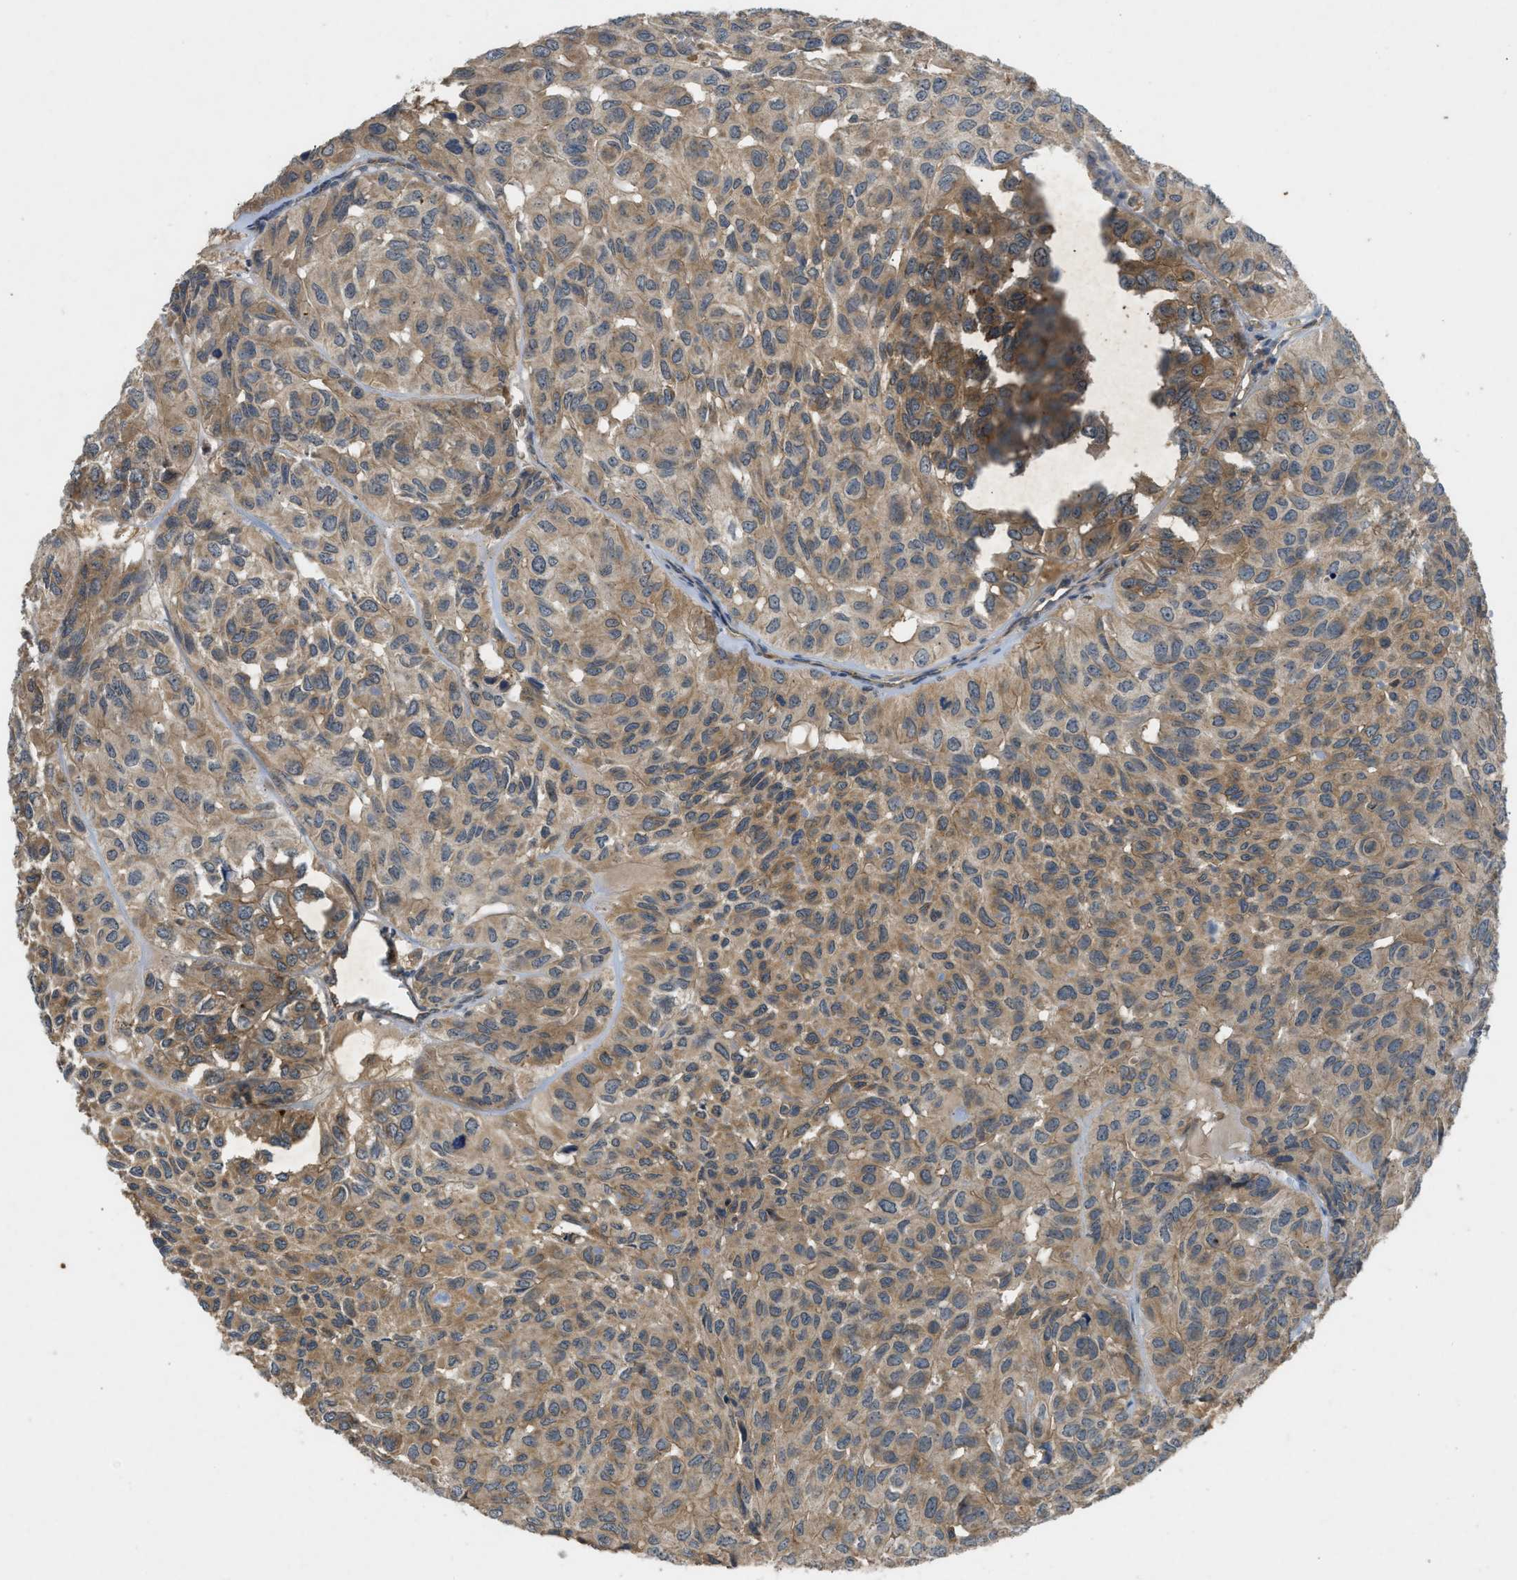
{"staining": {"intensity": "moderate", "quantity": ">75%", "location": "cytoplasmic/membranous"}, "tissue": "head and neck cancer", "cell_type": "Tumor cells", "image_type": "cancer", "snomed": [{"axis": "morphology", "description": "Adenocarcinoma, NOS"}, {"axis": "topography", "description": "Salivary gland, NOS"}, {"axis": "topography", "description": "Head-Neck"}], "caption": "Head and neck adenocarcinoma stained for a protein (brown) shows moderate cytoplasmic/membranous positive positivity in about >75% of tumor cells.", "gene": "PPP3CA", "patient": {"sex": "female", "age": 76}}